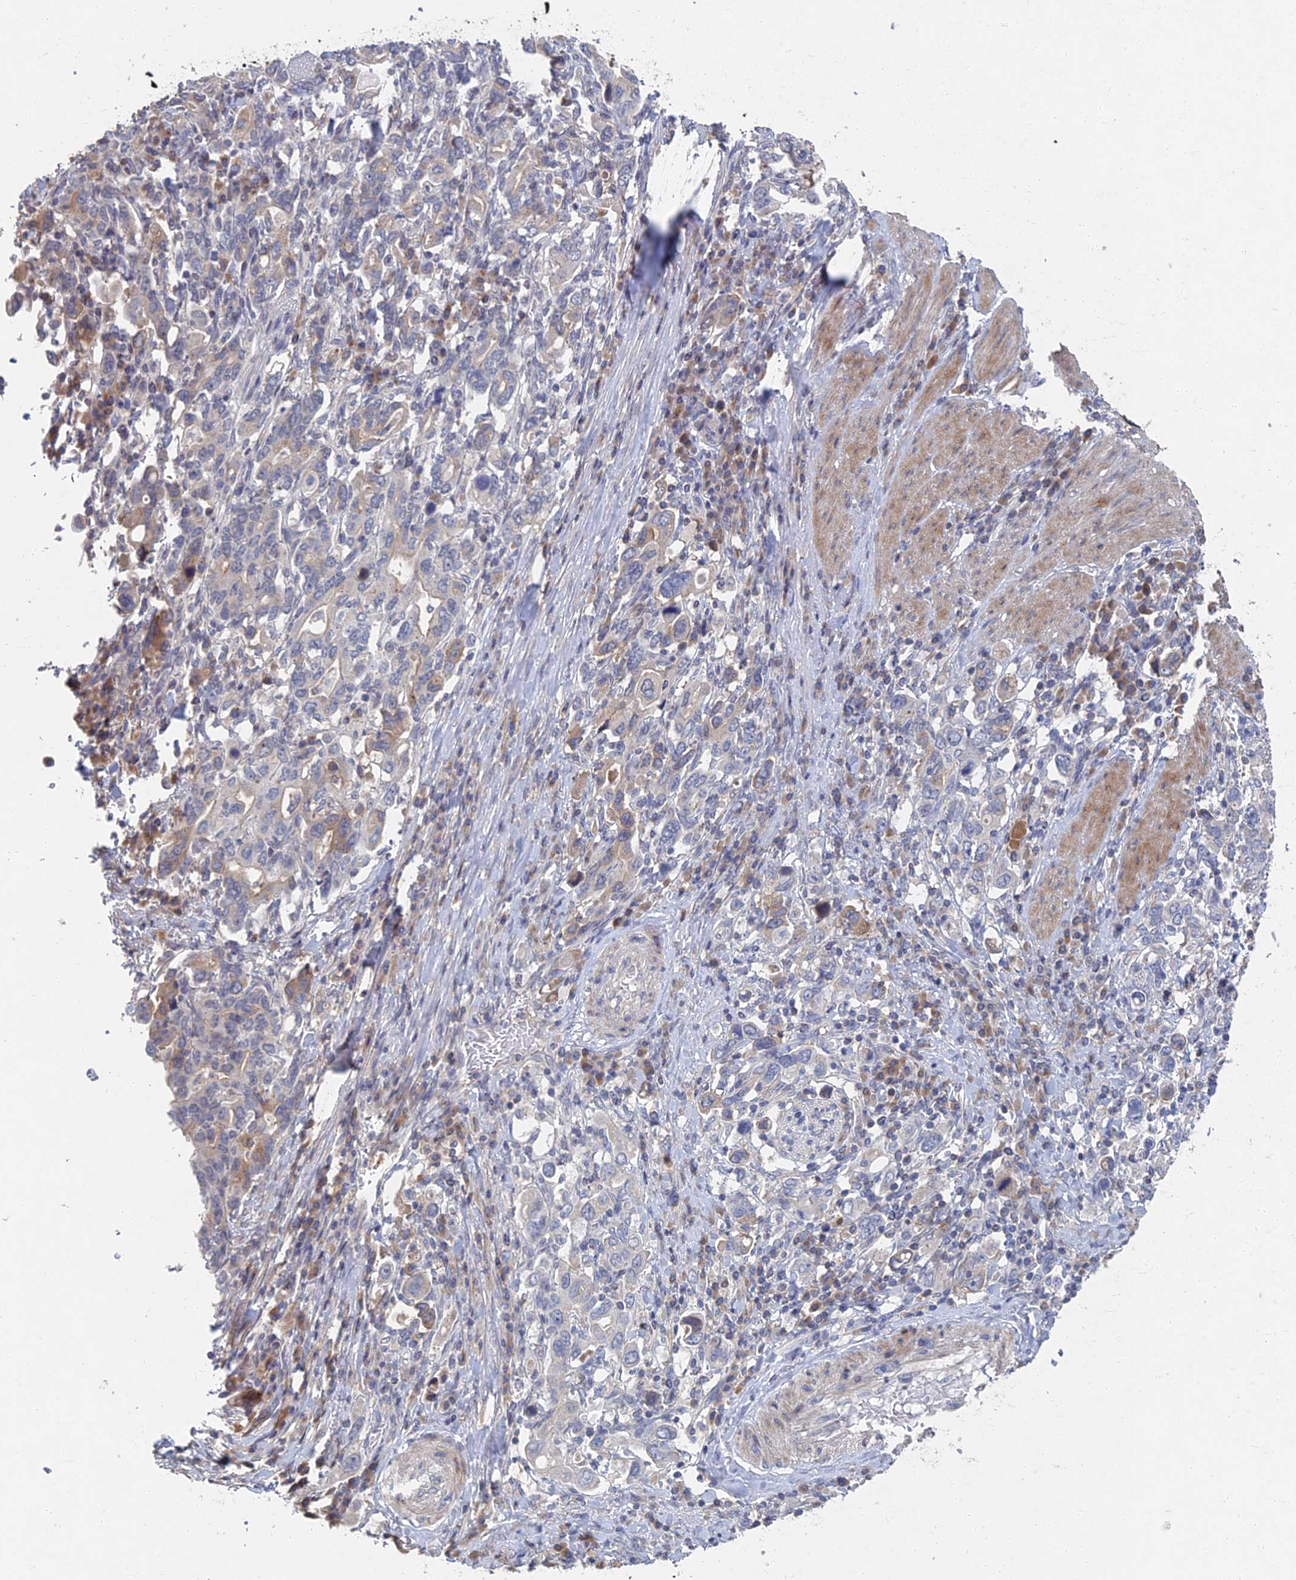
{"staining": {"intensity": "weak", "quantity": "<25%", "location": "cytoplasmic/membranous"}, "tissue": "stomach cancer", "cell_type": "Tumor cells", "image_type": "cancer", "snomed": [{"axis": "morphology", "description": "Adenocarcinoma, NOS"}, {"axis": "topography", "description": "Stomach, upper"}, {"axis": "topography", "description": "Stomach"}], "caption": "The micrograph displays no significant positivity in tumor cells of stomach cancer.", "gene": "GNA15", "patient": {"sex": "male", "age": 62}}